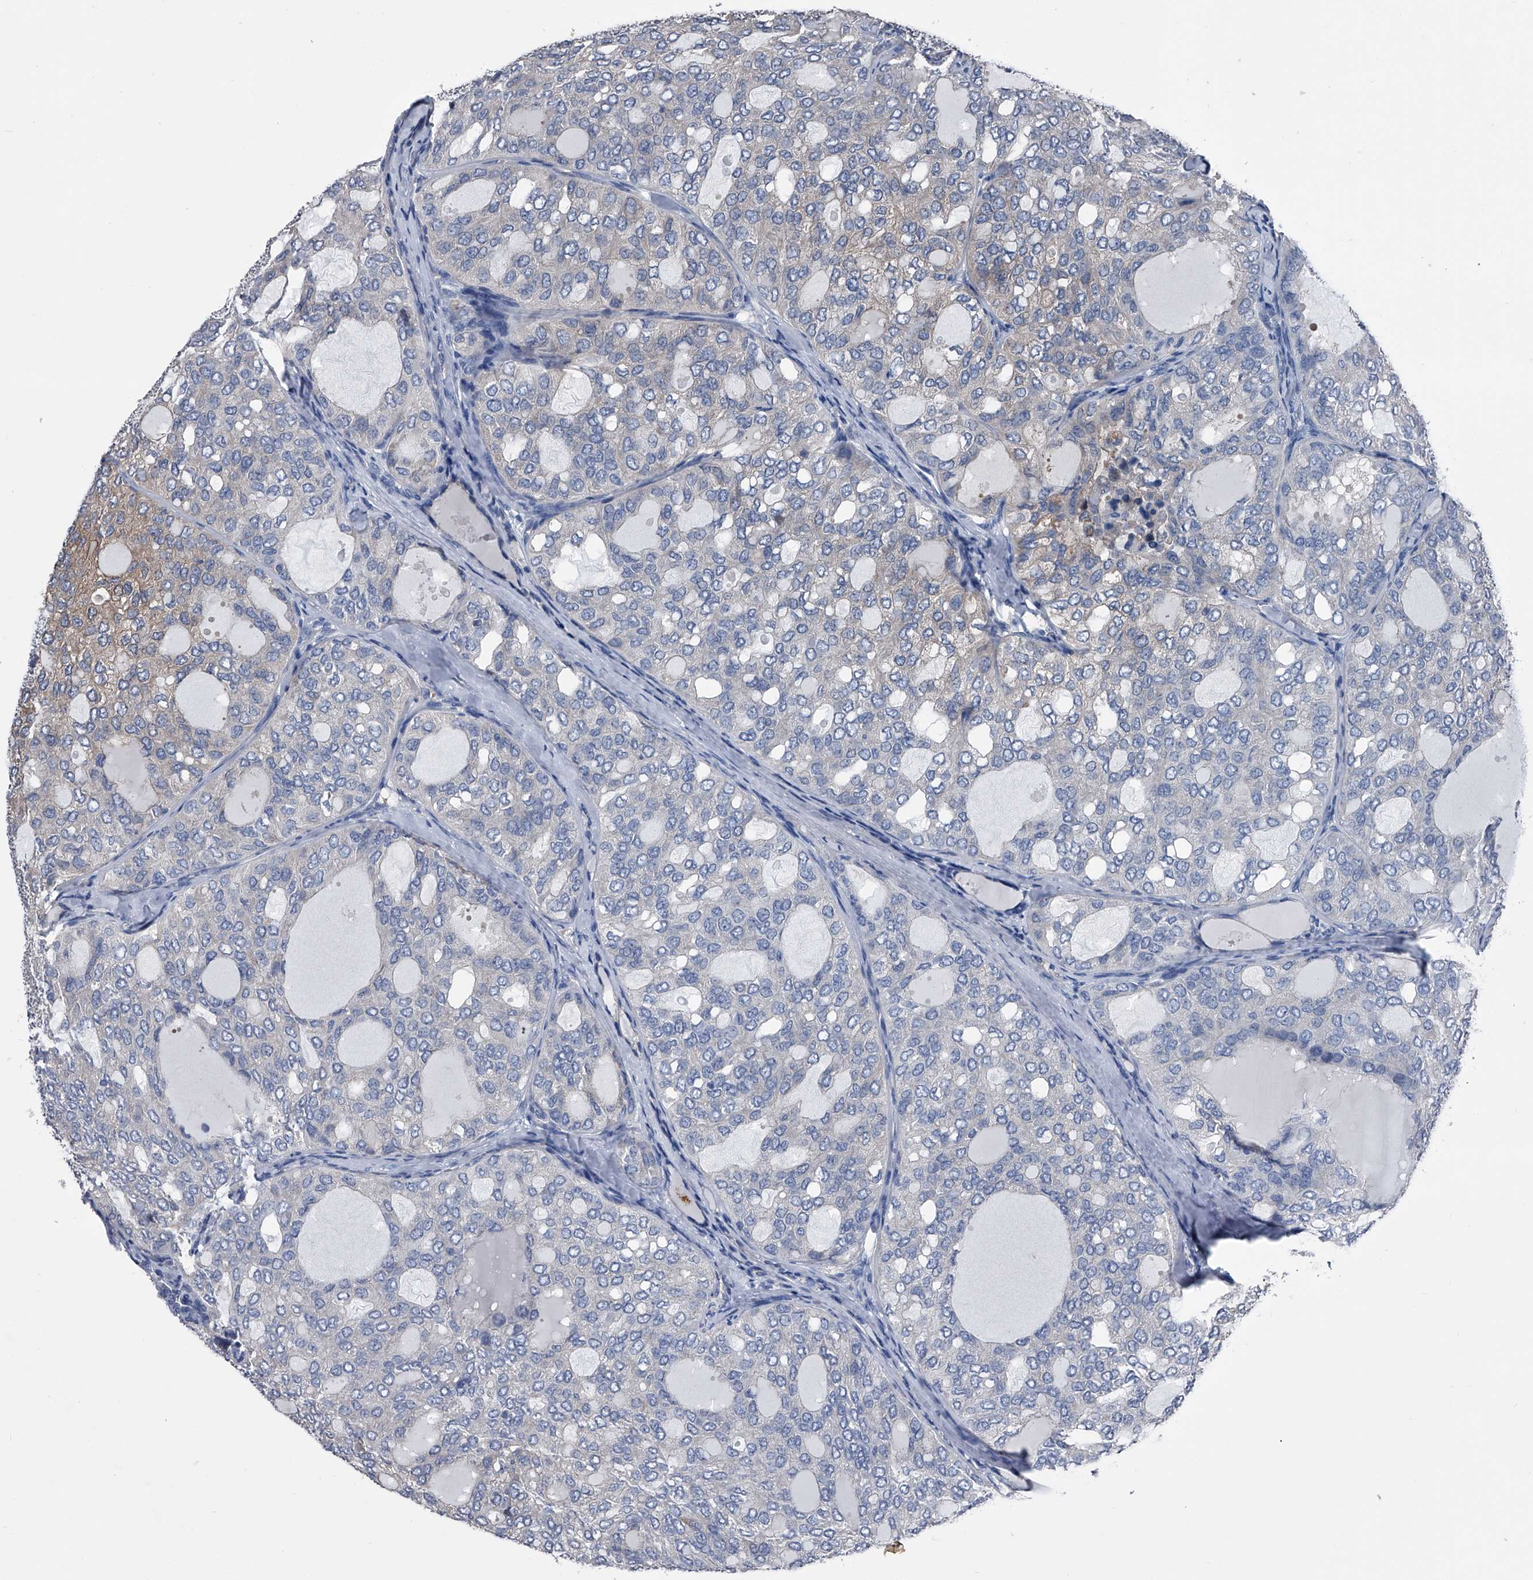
{"staining": {"intensity": "negative", "quantity": "none", "location": "none"}, "tissue": "thyroid cancer", "cell_type": "Tumor cells", "image_type": "cancer", "snomed": [{"axis": "morphology", "description": "Follicular adenoma carcinoma, NOS"}, {"axis": "topography", "description": "Thyroid gland"}], "caption": "Histopathology image shows no protein positivity in tumor cells of thyroid cancer tissue. (Brightfield microscopy of DAB immunohistochemistry at high magnification).", "gene": "KIF13A", "patient": {"sex": "male", "age": 75}}